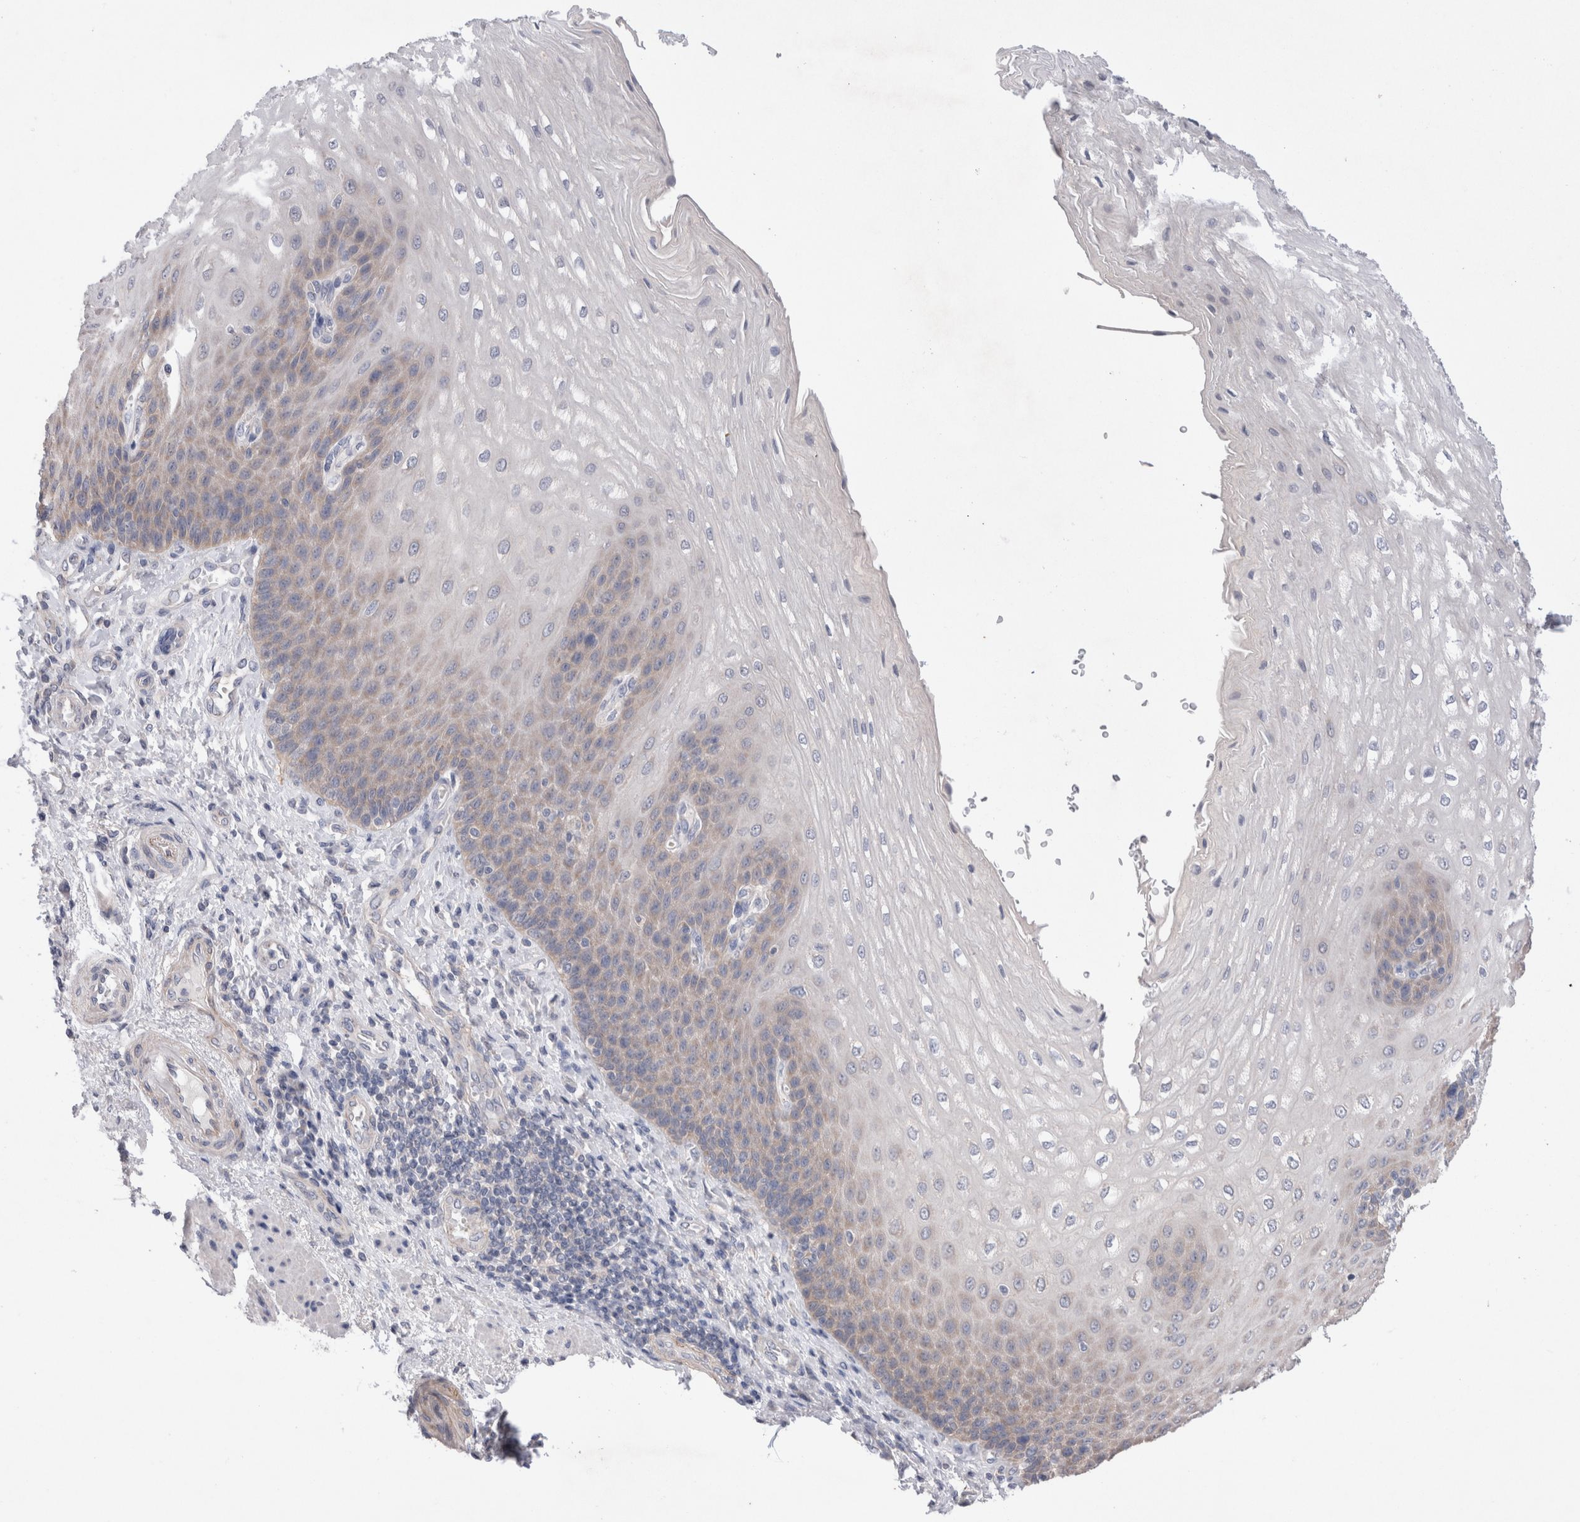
{"staining": {"intensity": "weak", "quantity": "<25%", "location": "cytoplasmic/membranous"}, "tissue": "esophagus", "cell_type": "Squamous epithelial cells", "image_type": "normal", "snomed": [{"axis": "morphology", "description": "Normal tissue, NOS"}, {"axis": "topography", "description": "Esophagus"}], "caption": "Squamous epithelial cells show no significant protein staining in benign esophagus.", "gene": "IFT74", "patient": {"sex": "male", "age": 54}}